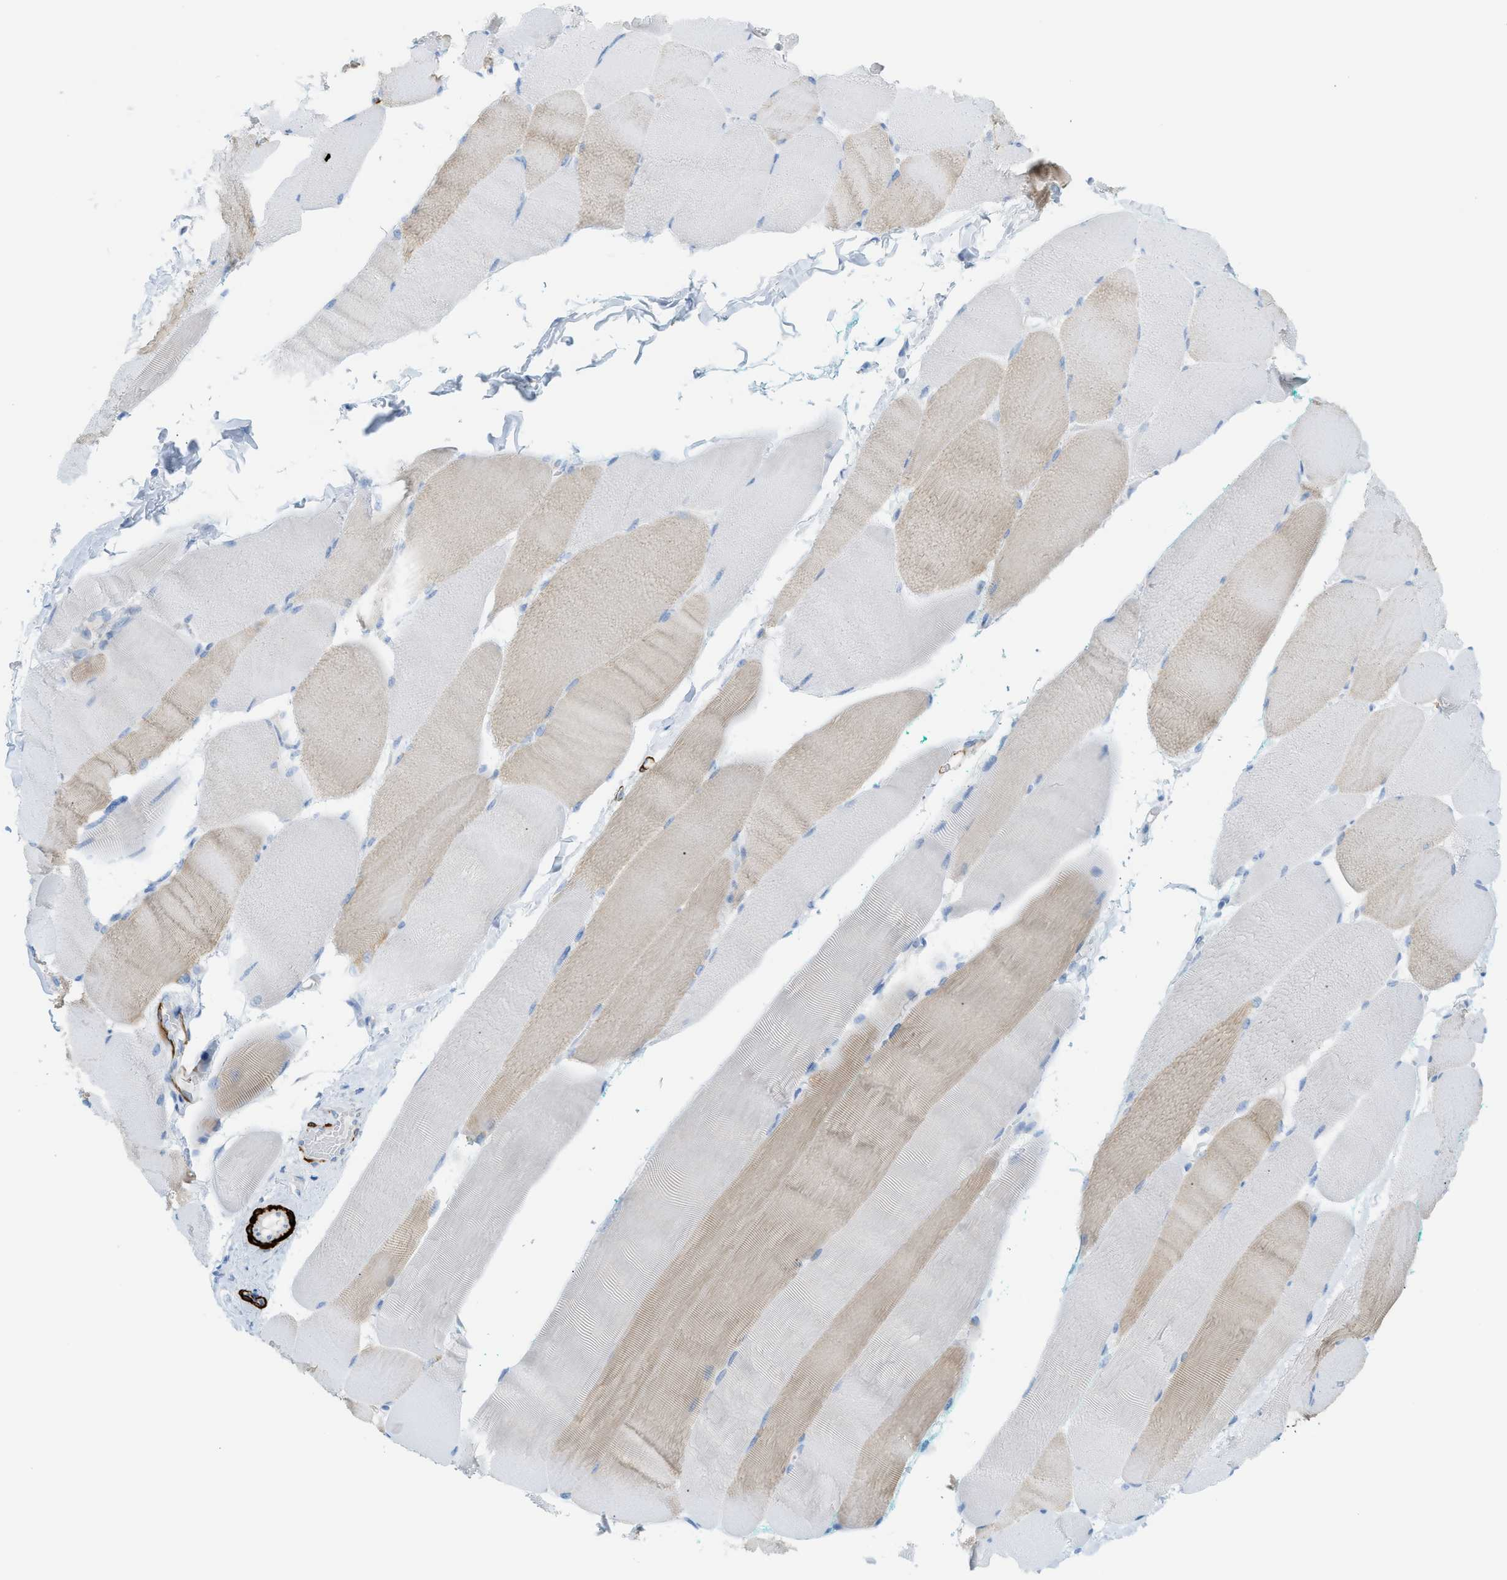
{"staining": {"intensity": "weak", "quantity": "25%-75%", "location": "cytoplasmic/membranous"}, "tissue": "skeletal muscle", "cell_type": "Myocytes", "image_type": "normal", "snomed": [{"axis": "morphology", "description": "Normal tissue, NOS"}, {"axis": "morphology", "description": "Squamous cell carcinoma, NOS"}, {"axis": "topography", "description": "Skeletal muscle"}], "caption": "A micrograph of human skeletal muscle stained for a protein reveals weak cytoplasmic/membranous brown staining in myocytes.", "gene": "MYH11", "patient": {"sex": "male", "age": 51}}